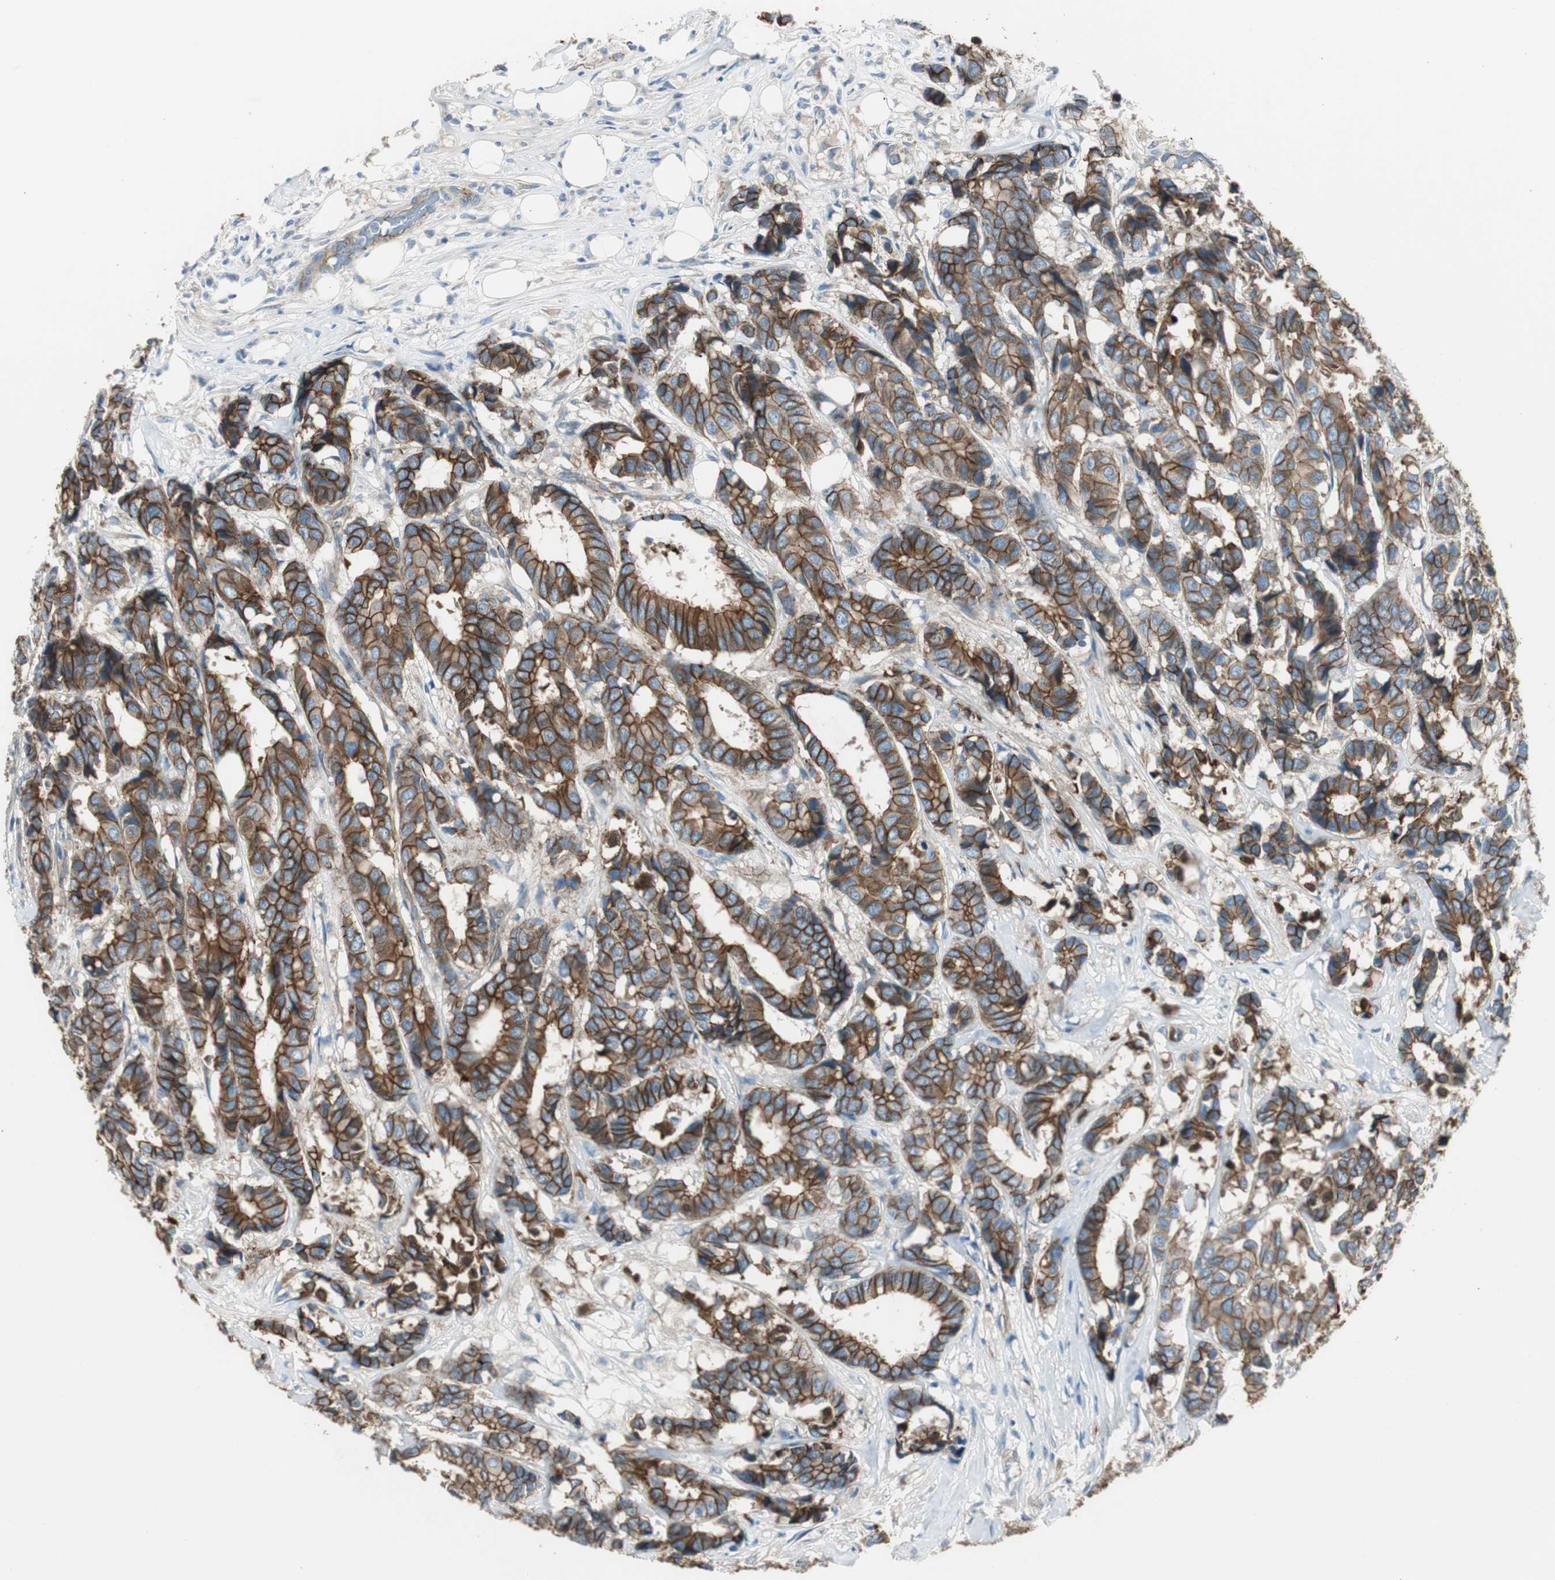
{"staining": {"intensity": "strong", "quantity": ">75%", "location": "cytoplasmic/membranous"}, "tissue": "breast cancer", "cell_type": "Tumor cells", "image_type": "cancer", "snomed": [{"axis": "morphology", "description": "Duct carcinoma"}, {"axis": "topography", "description": "Breast"}], "caption": "Human breast invasive ductal carcinoma stained for a protein (brown) exhibits strong cytoplasmic/membranous positive expression in about >75% of tumor cells.", "gene": "STXBP4", "patient": {"sex": "female", "age": 87}}